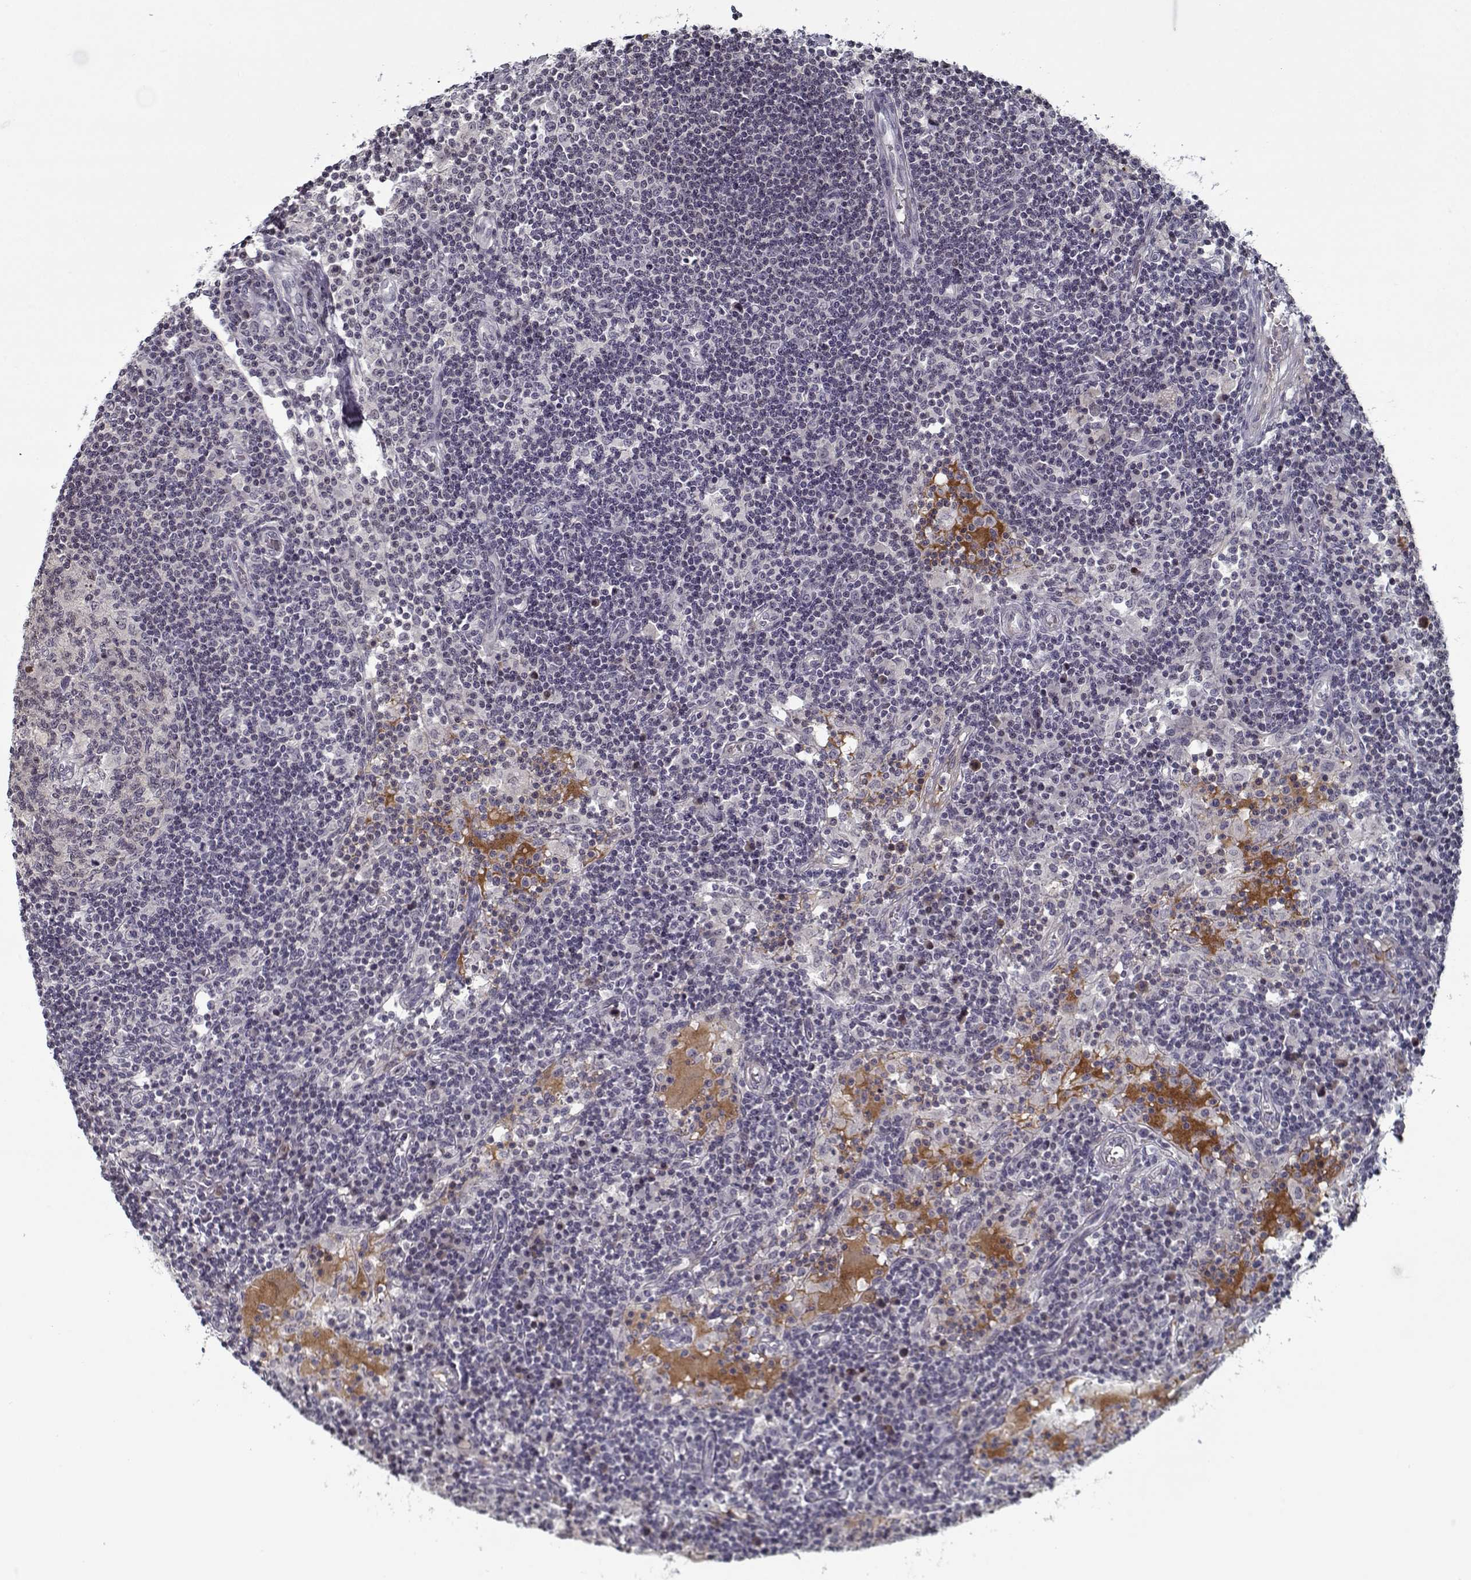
{"staining": {"intensity": "negative", "quantity": "none", "location": "none"}, "tissue": "lymph node", "cell_type": "Germinal center cells", "image_type": "normal", "snomed": [{"axis": "morphology", "description": "Normal tissue, NOS"}, {"axis": "topography", "description": "Lymph node"}], "caption": "Immunohistochemistry (IHC) of unremarkable lymph node reveals no staining in germinal center cells. (DAB (3,3'-diaminobenzidine) IHC, high magnification).", "gene": "DDX25", "patient": {"sex": "female", "age": 72}}